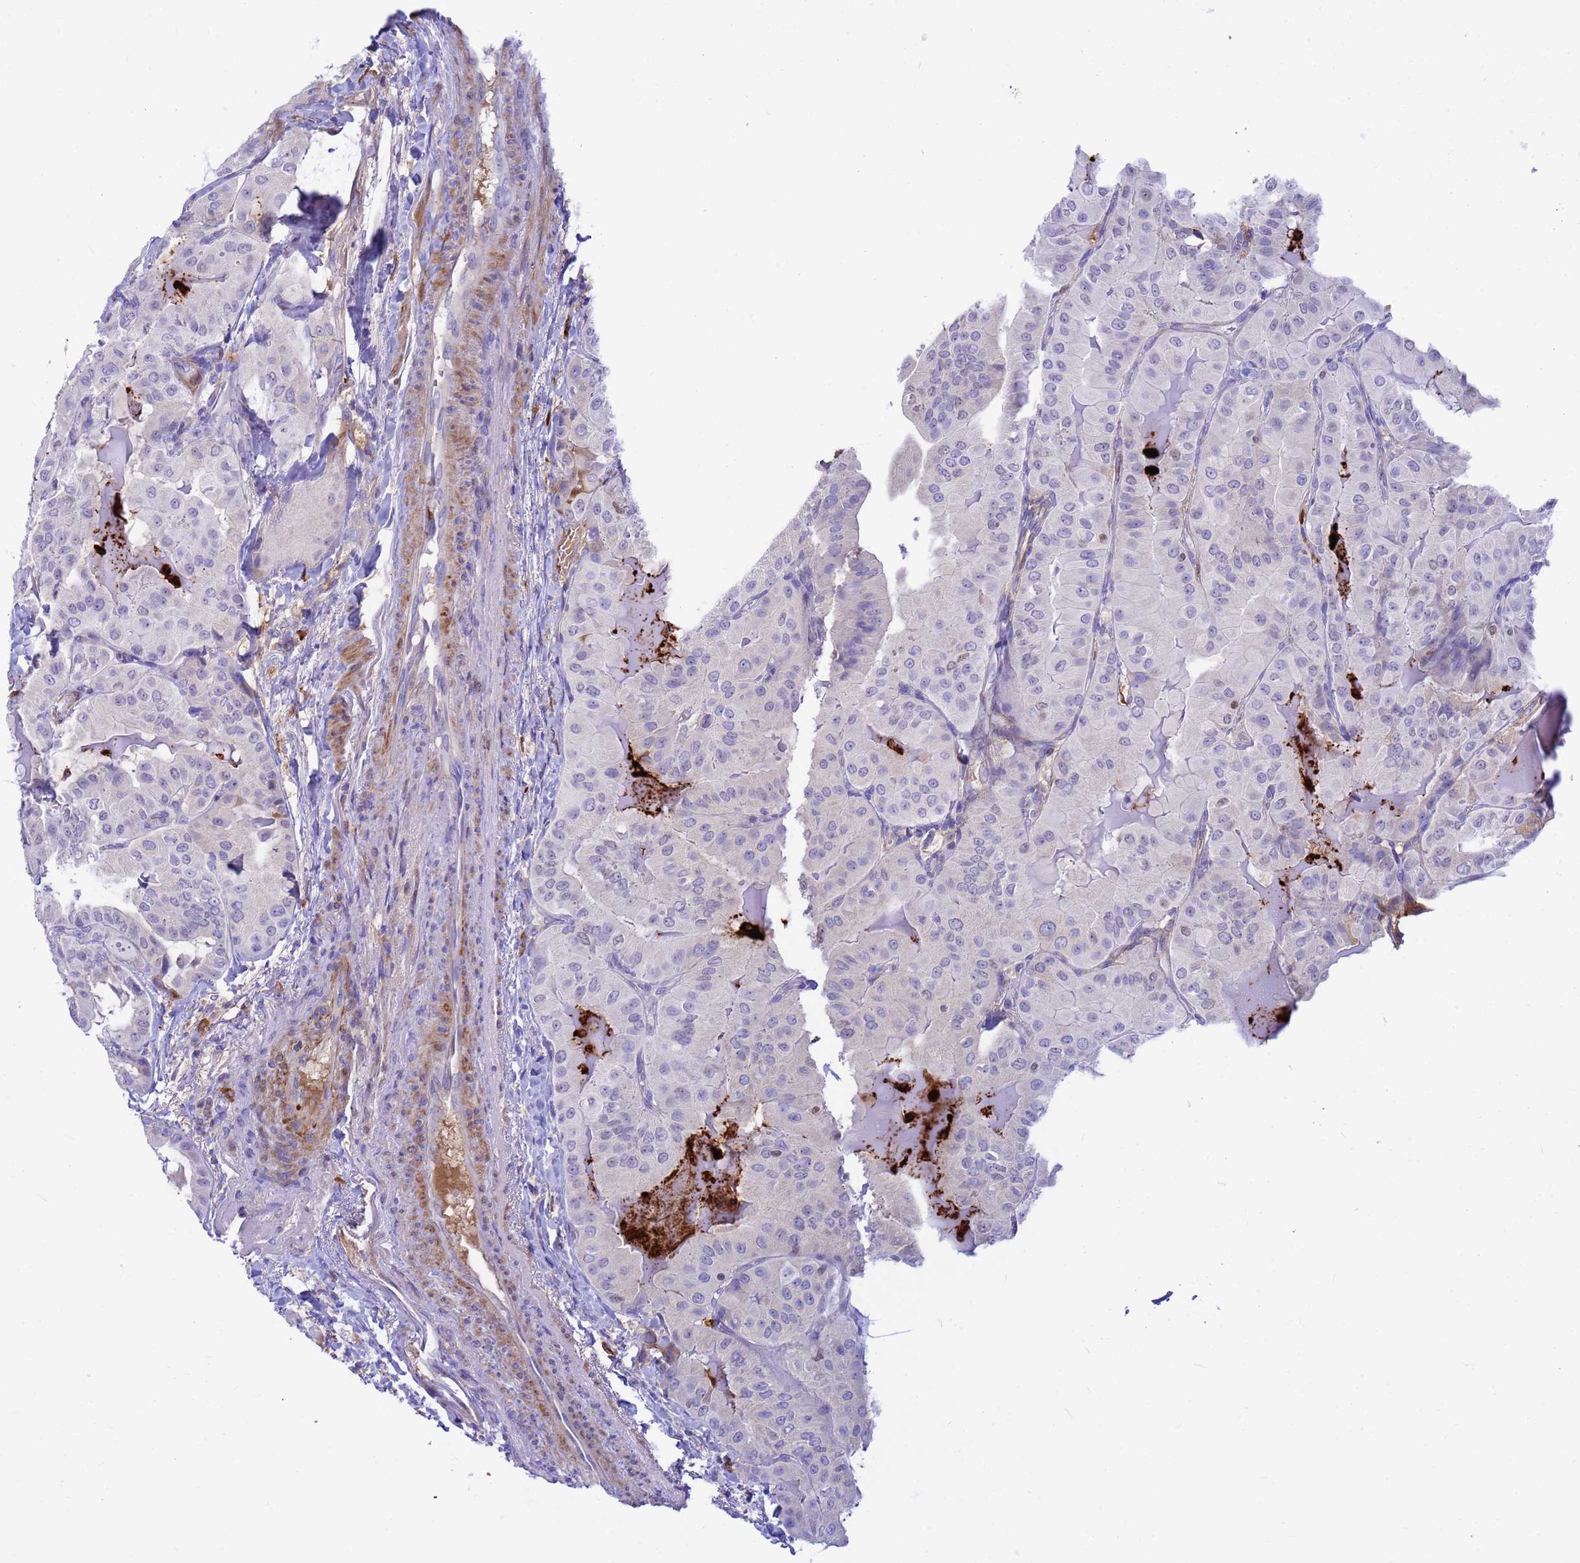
{"staining": {"intensity": "negative", "quantity": "none", "location": "none"}, "tissue": "thyroid cancer", "cell_type": "Tumor cells", "image_type": "cancer", "snomed": [{"axis": "morphology", "description": "Papillary adenocarcinoma, NOS"}, {"axis": "topography", "description": "Thyroid gland"}], "caption": "The IHC image has no significant staining in tumor cells of thyroid cancer (papillary adenocarcinoma) tissue.", "gene": "ORM1", "patient": {"sex": "female", "age": 68}}